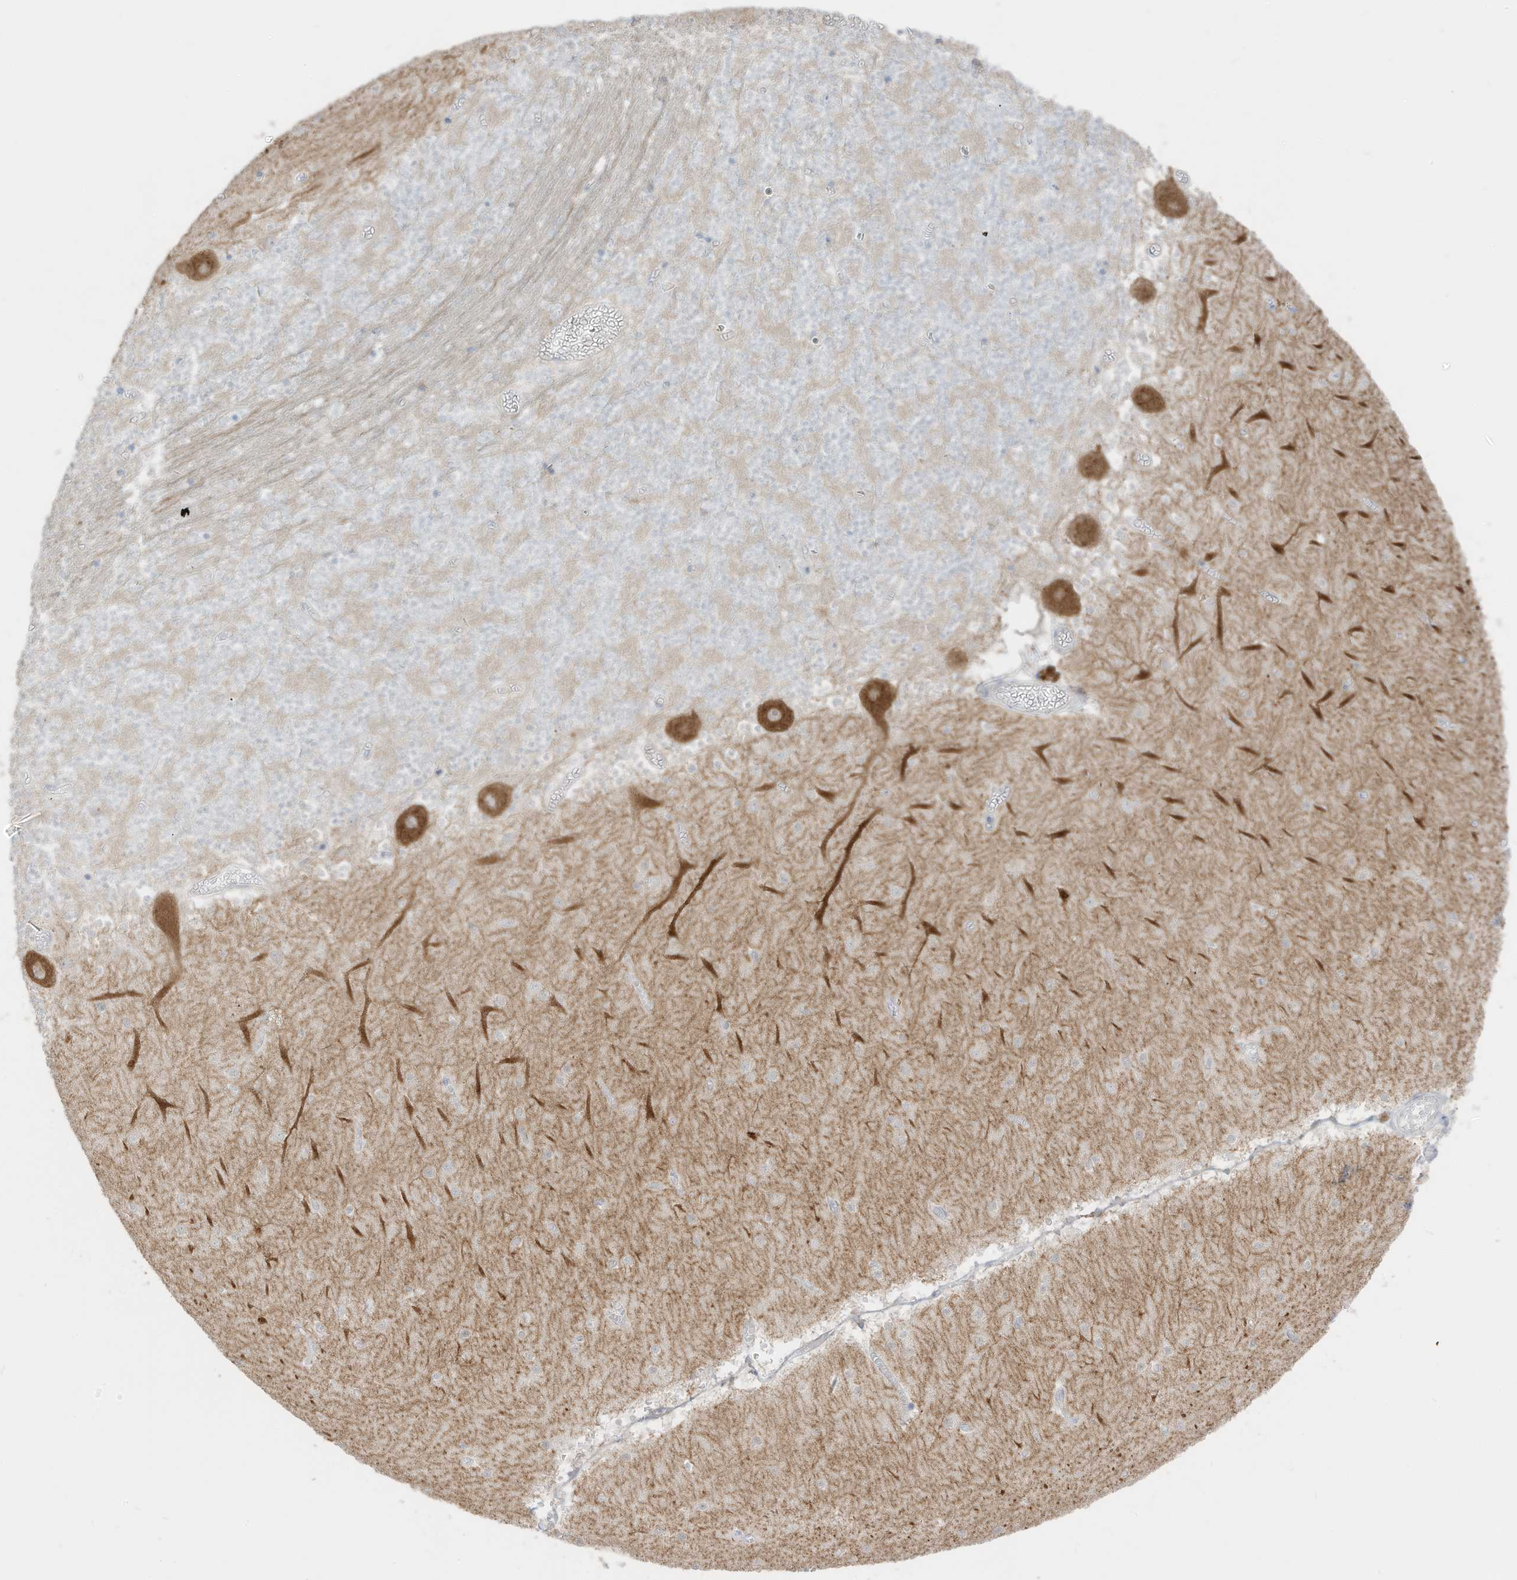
{"staining": {"intensity": "negative", "quantity": "none", "location": "none"}, "tissue": "cerebellum", "cell_type": "Cells in granular layer", "image_type": "normal", "snomed": [{"axis": "morphology", "description": "Normal tissue, NOS"}, {"axis": "topography", "description": "Cerebellum"}], "caption": "Immunohistochemical staining of unremarkable cerebellum reveals no significant staining in cells in granular layer. Brightfield microscopy of immunohistochemistry (IHC) stained with DAB (3,3'-diaminobenzidine) (brown) and hematoxylin (blue), captured at high magnification.", "gene": "C11orf87", "patient": {"sex": "female", "age": 28}}